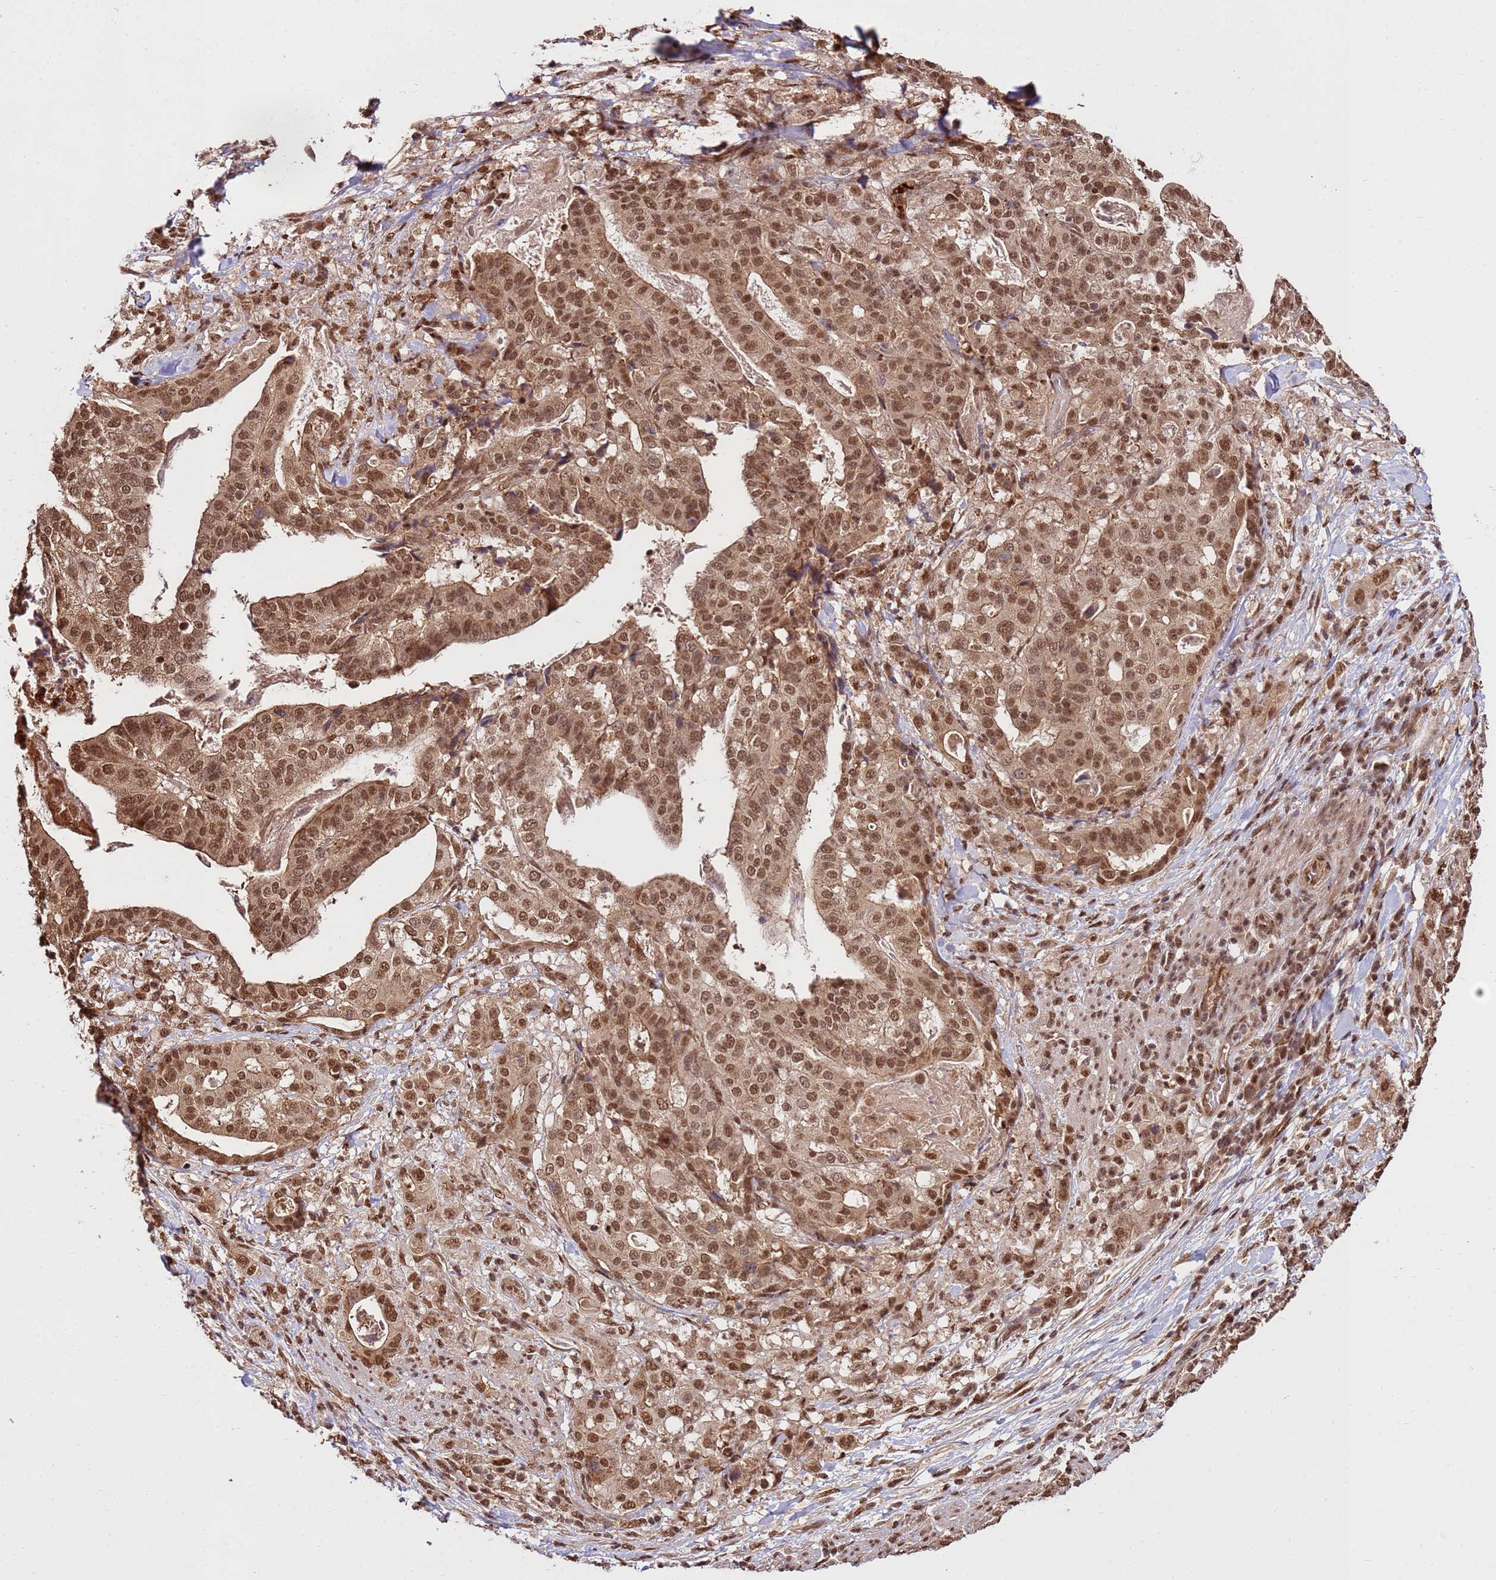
{"staining": {"intensity": "moderate", "quantity": ">75%", "location": "nuclear"}, "tissue": "stomach cancer", "cell_type": "Tumor cells", "image_type": "cancer", "snomed": [{"axis": "morphology", "description": "Adenocarcinoma, NOS"}, {"axis": "topography", "description": "Stomach"}], "caption": "A brown stain highlights moderate nuclear staining of a protein in stomach adenocarcinoma tumor cells.", "gene": "ZBTB12", "patient": {"sex": "male", "age": 48}}